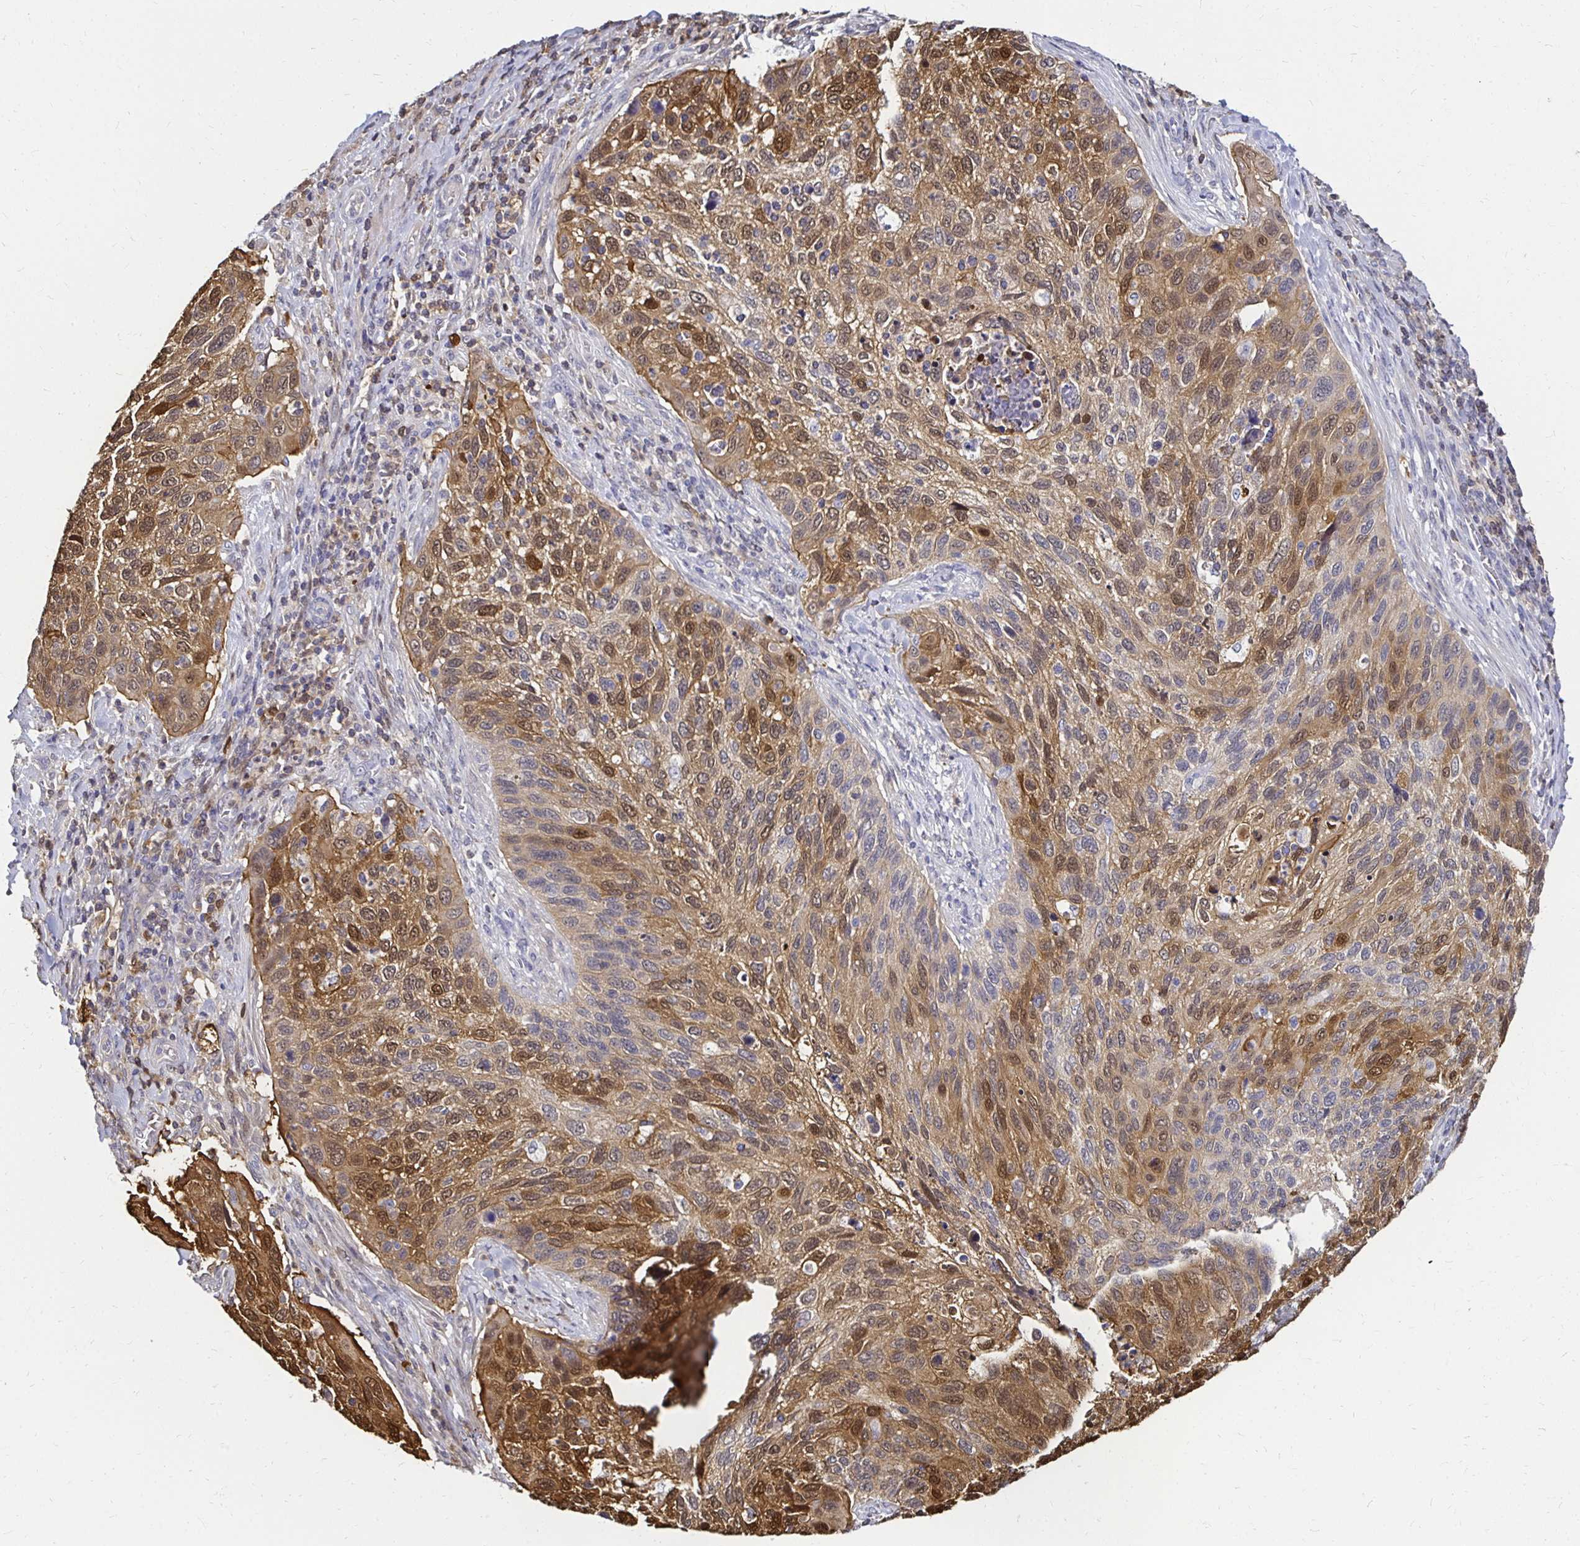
{"staining": {"intensity": "moderate", "quantity": ">75%", "location": "cytoplasmic/membranous,nuclear"}, "tissue": "cervical cancer", "cell_type": "Tumor cells", "image_type": "cancer", "snomed": [{"axis": "morphology", "description": "Squamous cell carcinoma, NOS"}, {"axis": "topography", "description": "Cervix"}], "caption": "Protein expression analysis of human cervical cancer (squamous cell carcinoma) reveals moderate cytoplasmic/membranous and nuclear expression in approximately >75% of tumor cells.", "gene": "TXN", "patient": {"sex": "female", "age": 70}}